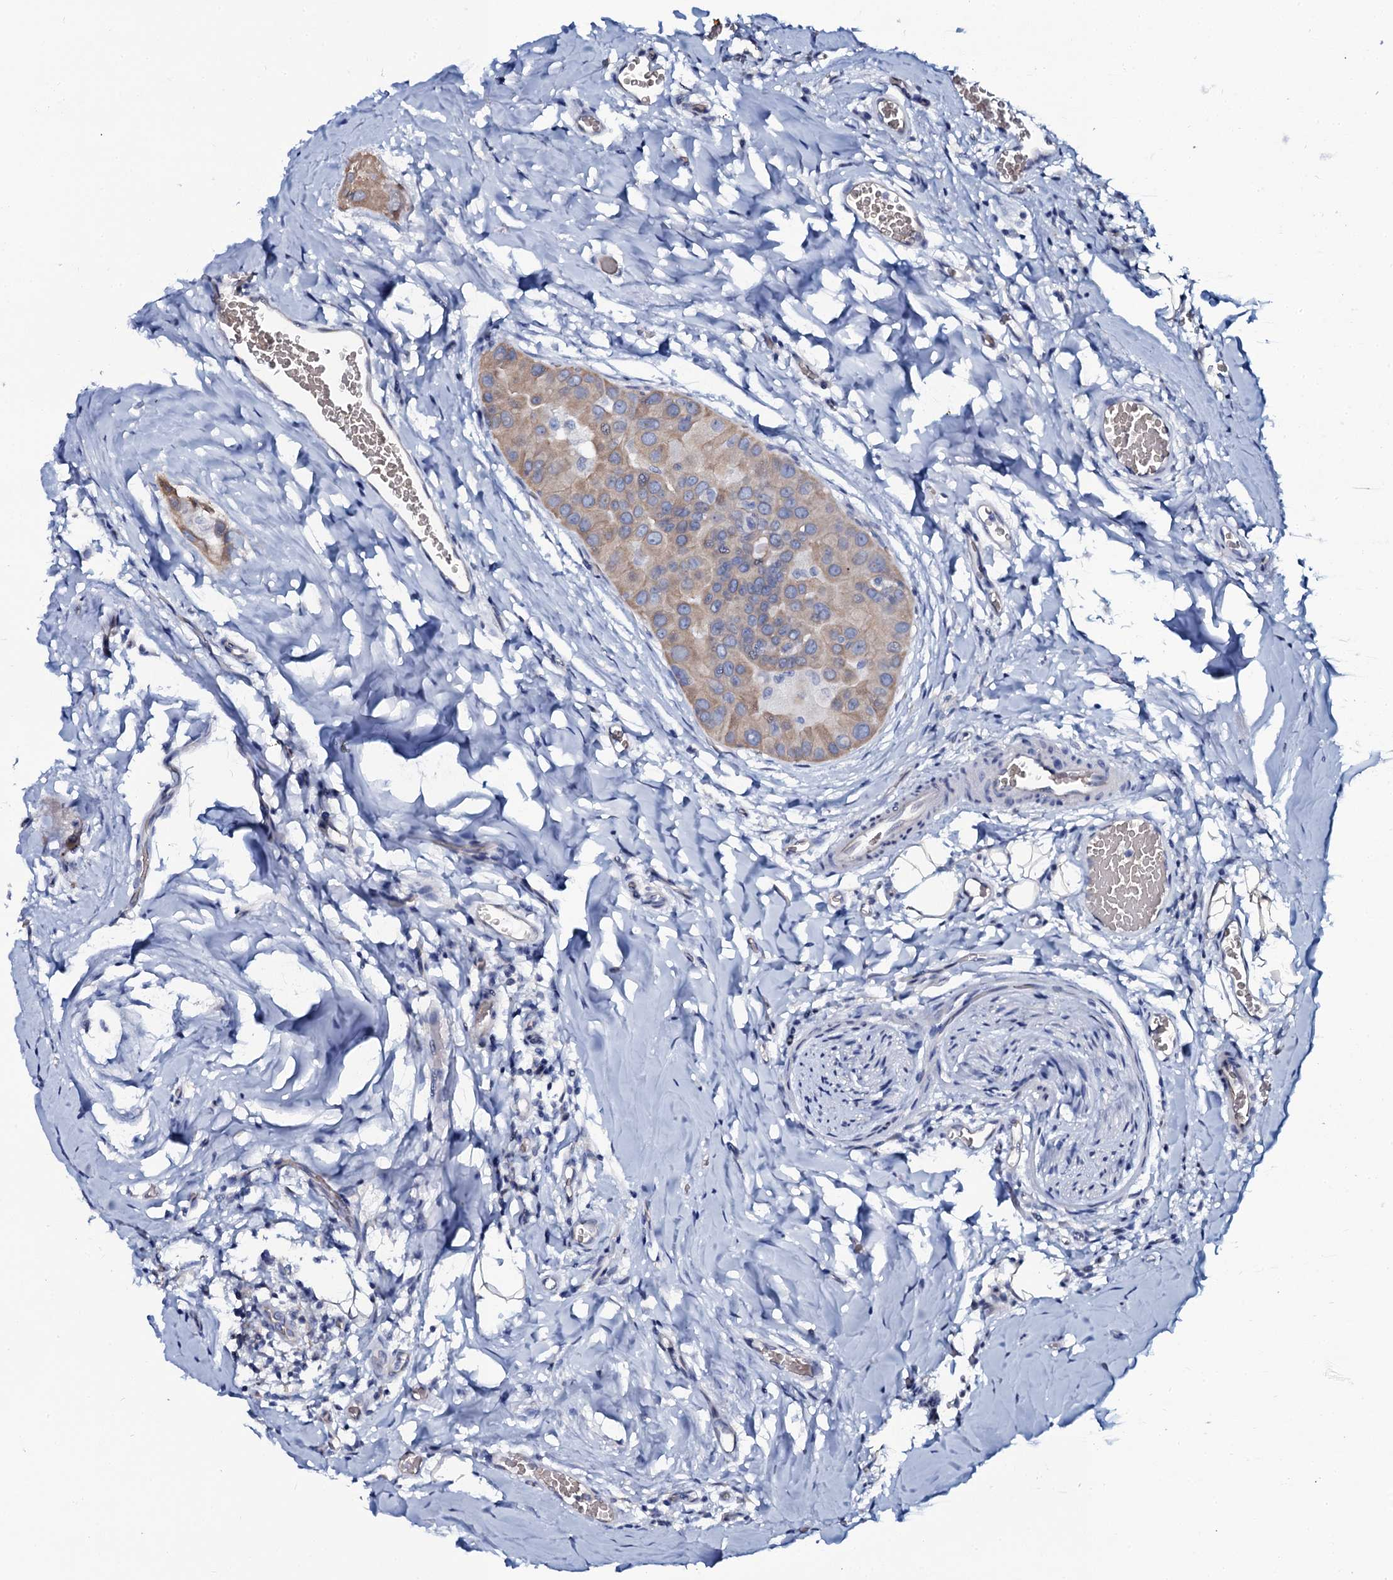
{"staining": {"intensity": "weak", "quantity": ">75%", "location": "cytoplasmic/membranous"}, "tissue": "thyroid cancer", "cell_type": "Tumor cells", "image_type": "cancer", "snomed": [{"axis": "morphology", "description": "Papillary adenocarcinoma, NOS"}, {"axis": "topography", "description": "Thyroid gland"}], "caption": "This photomicrograph shows thyroid cancer (papillary adenocarcinoma) stained with immunohistochemistry (IHC) to label a protein in brown. The cytoplasmic/membranous of tumor cells show weak positivity for the protein. Nuclei are counter-stained blue.", "gene": "C10orf88", "patient": {"sex": "male", "age": 33}}